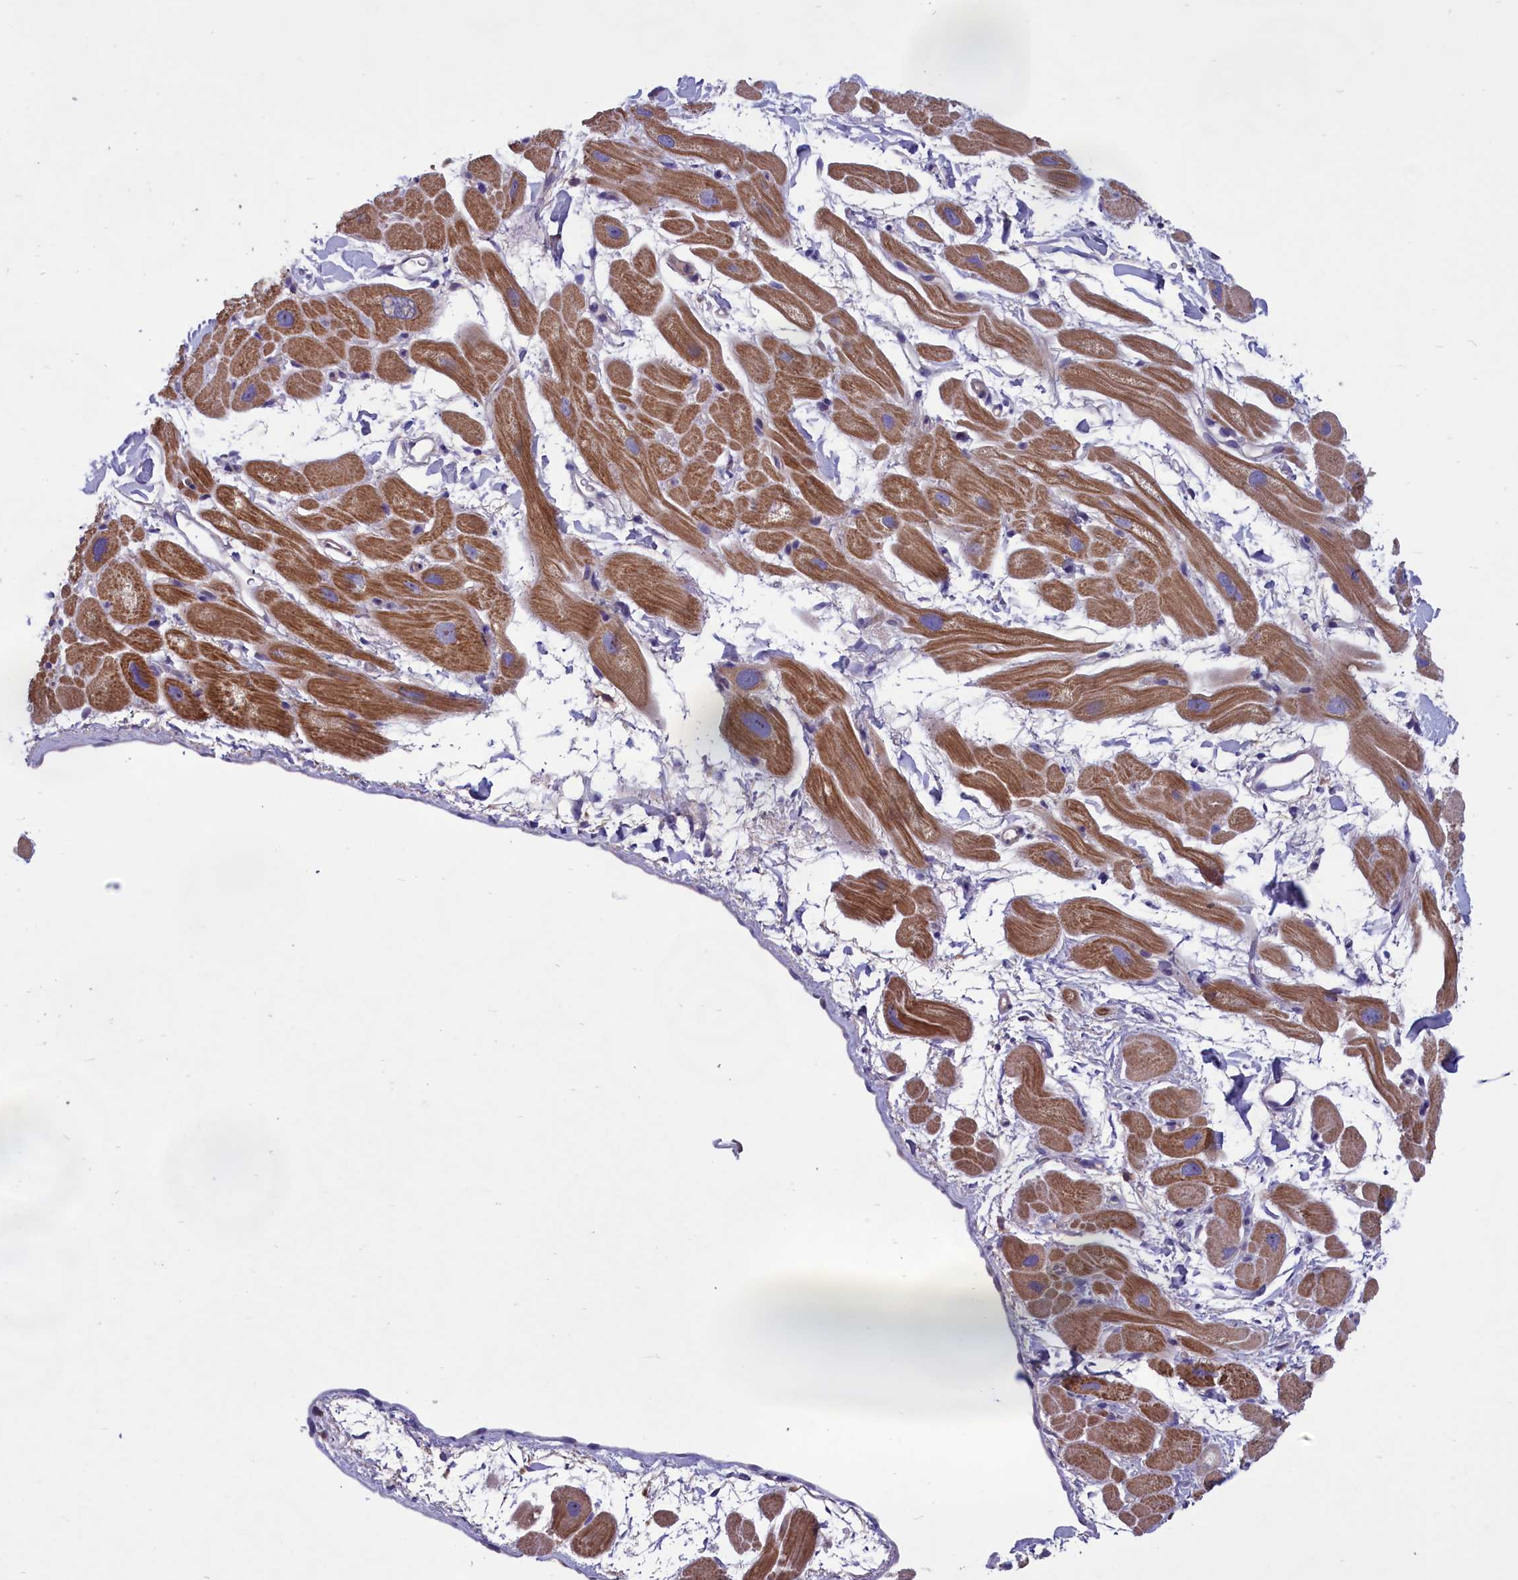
{"staining": {"intensity": "moderate", "quantity": ">75%", "location": "cytoplasmic/membranous"}, "tissue": "heart muscle", "cell_type": "Cardiomyocytes", "image_type": "normal", "snomed": [{"axis": "morphology", "description": "Normal tissue, NOS"}, {"axis": "topography", "description": "Heart"}], "caption": "Immunohistochemistry (IHC) micrograph of benign human heart muscle stained for a protein (brown), which exhibits medium levels of moderate cytoplasmic/membranous expression in about >75% of cardiomyocytes.", "gene": "AMDHD2", "patient": {"sex": "male", "age": 49}}